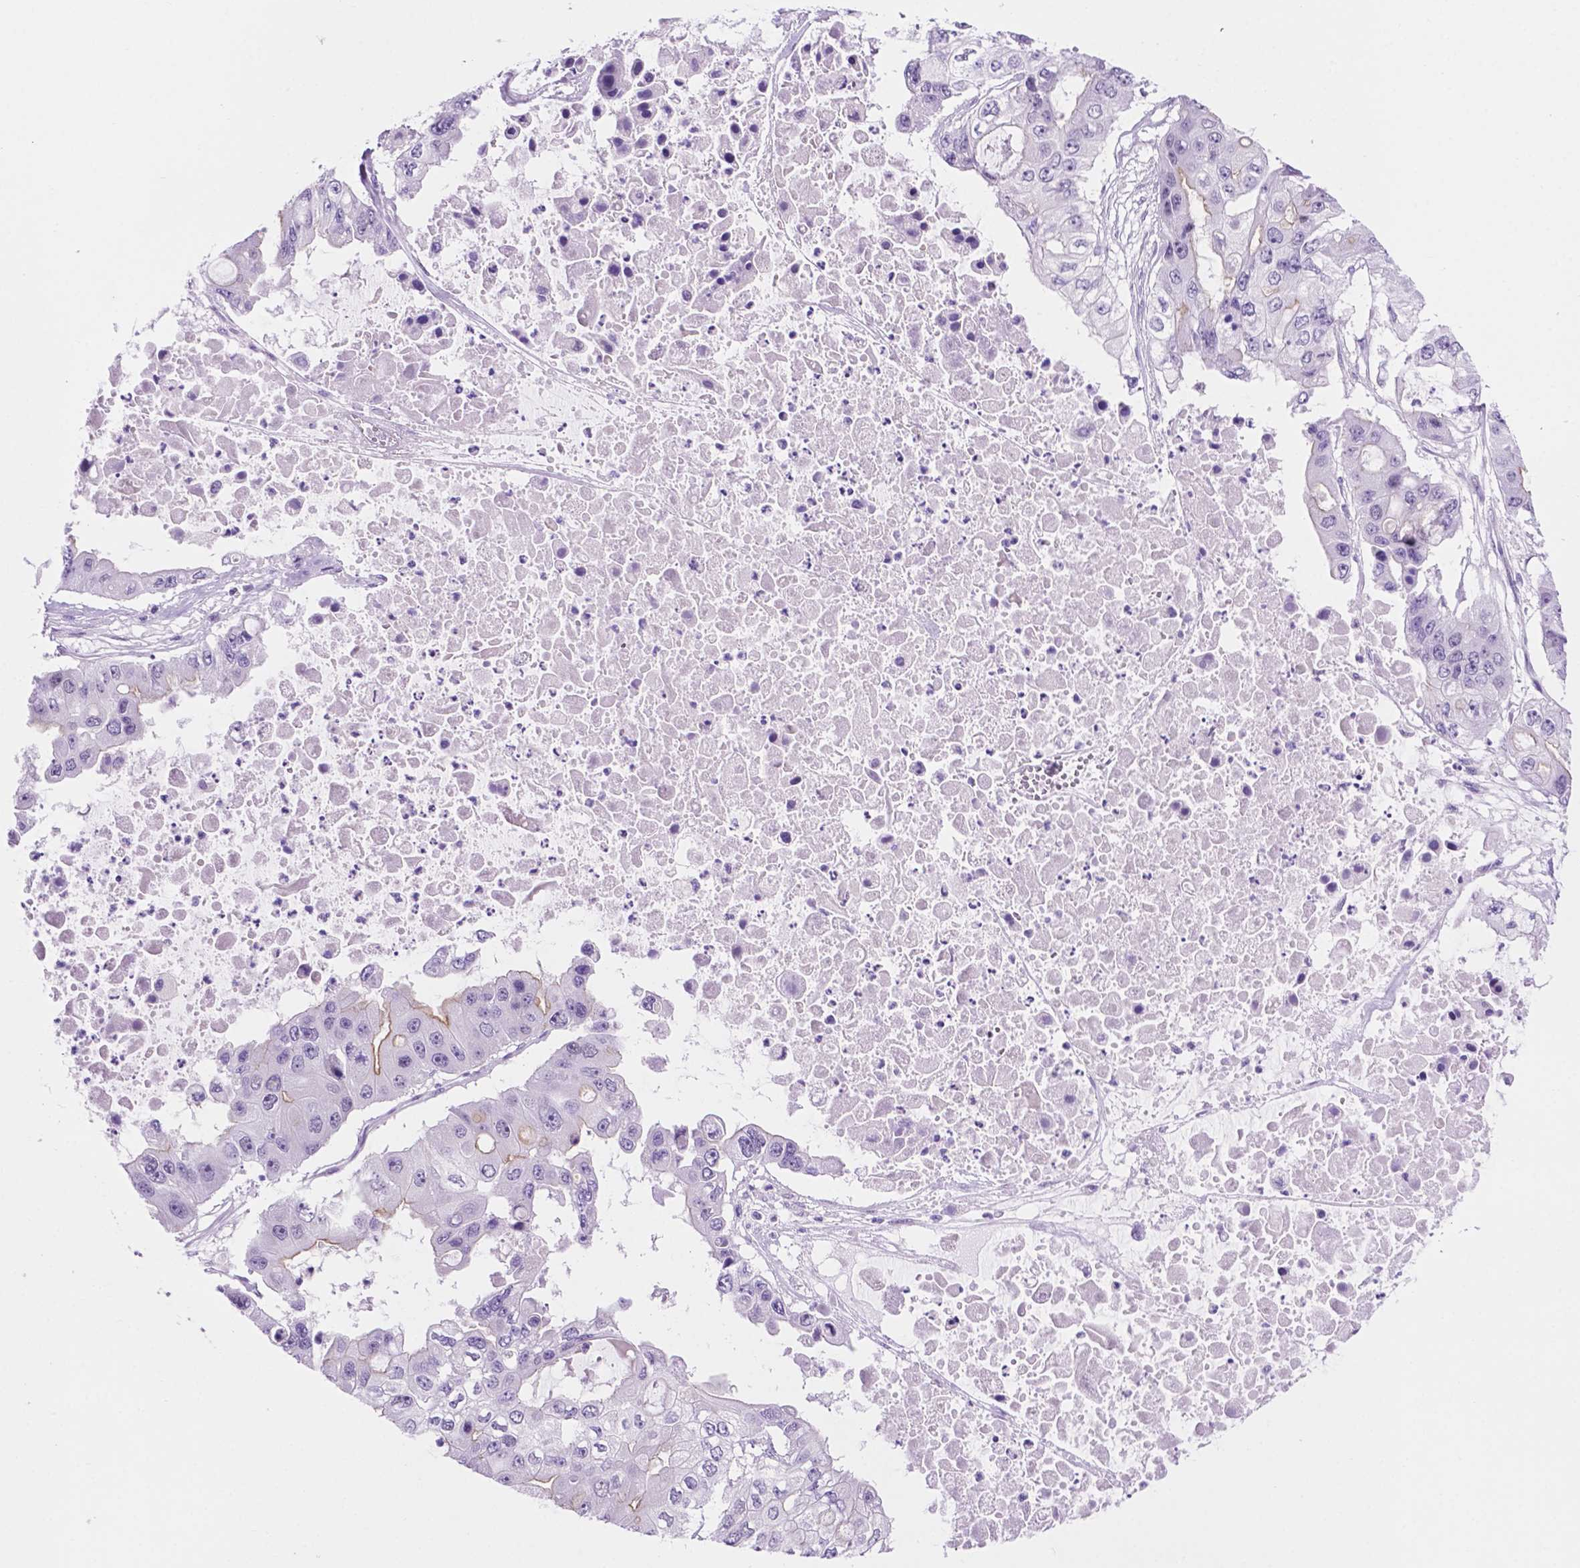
{"staining": {"intensity": "negative", "quantity": "none", "location": "none"}, "tissue": "ovarian cancer", "cell_type": "Tumor cells", "image_type": "cancer", "snomed": [{"axis": "morphology", "description": "Cystadenocarcinoma, serous, NOS"}, {"axis": "topography", "description": "Ovary"}], "caption": "There is no significant expression in tumor cells of ovarian serous cystadenocarcinoma.", "gene": "ACY3", "patient": {"sex": "female", "age": 56}}